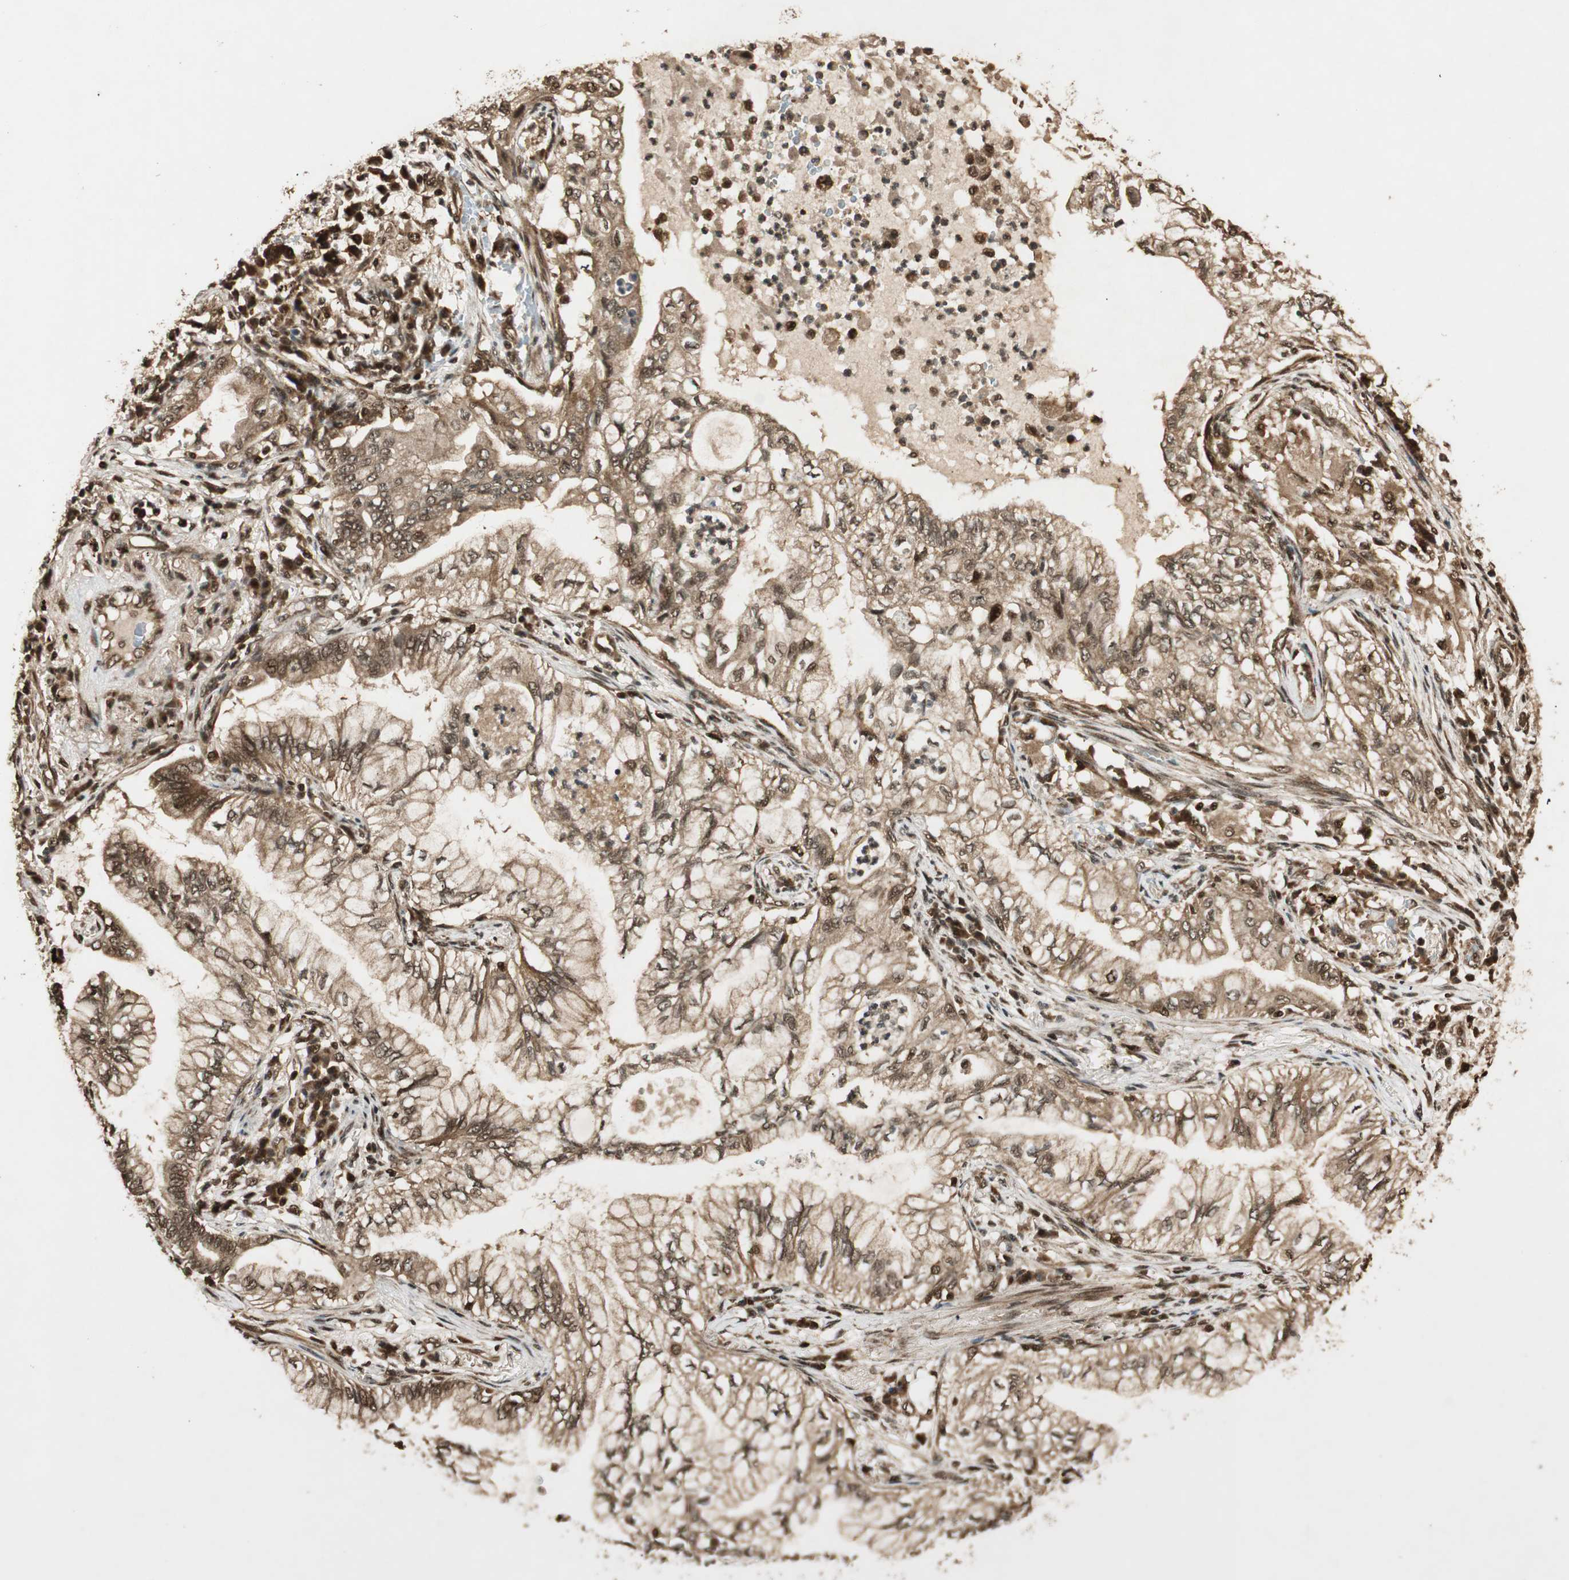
{"staining": {"intensity": "moderate", "quantity": ">75%", "location": "cytoplasmic/membranous,nuclear"}, "tissue": "lung cancer", "cell_type": "Tumor cells", "image_type": "cancer", "snomed": [{"axis": "morphology", "description": "Adenocarcinoma, NOS"}, {"axis": "topography", "description": "Lung"}], "caption": "Lung adenocarcinoma stained for a protein reveals moderate cytoplasmic/membranous and nuclear positivity in tumor cells.", "gene": "RPA3", "patient": {"sex": "female", "age": 70}}